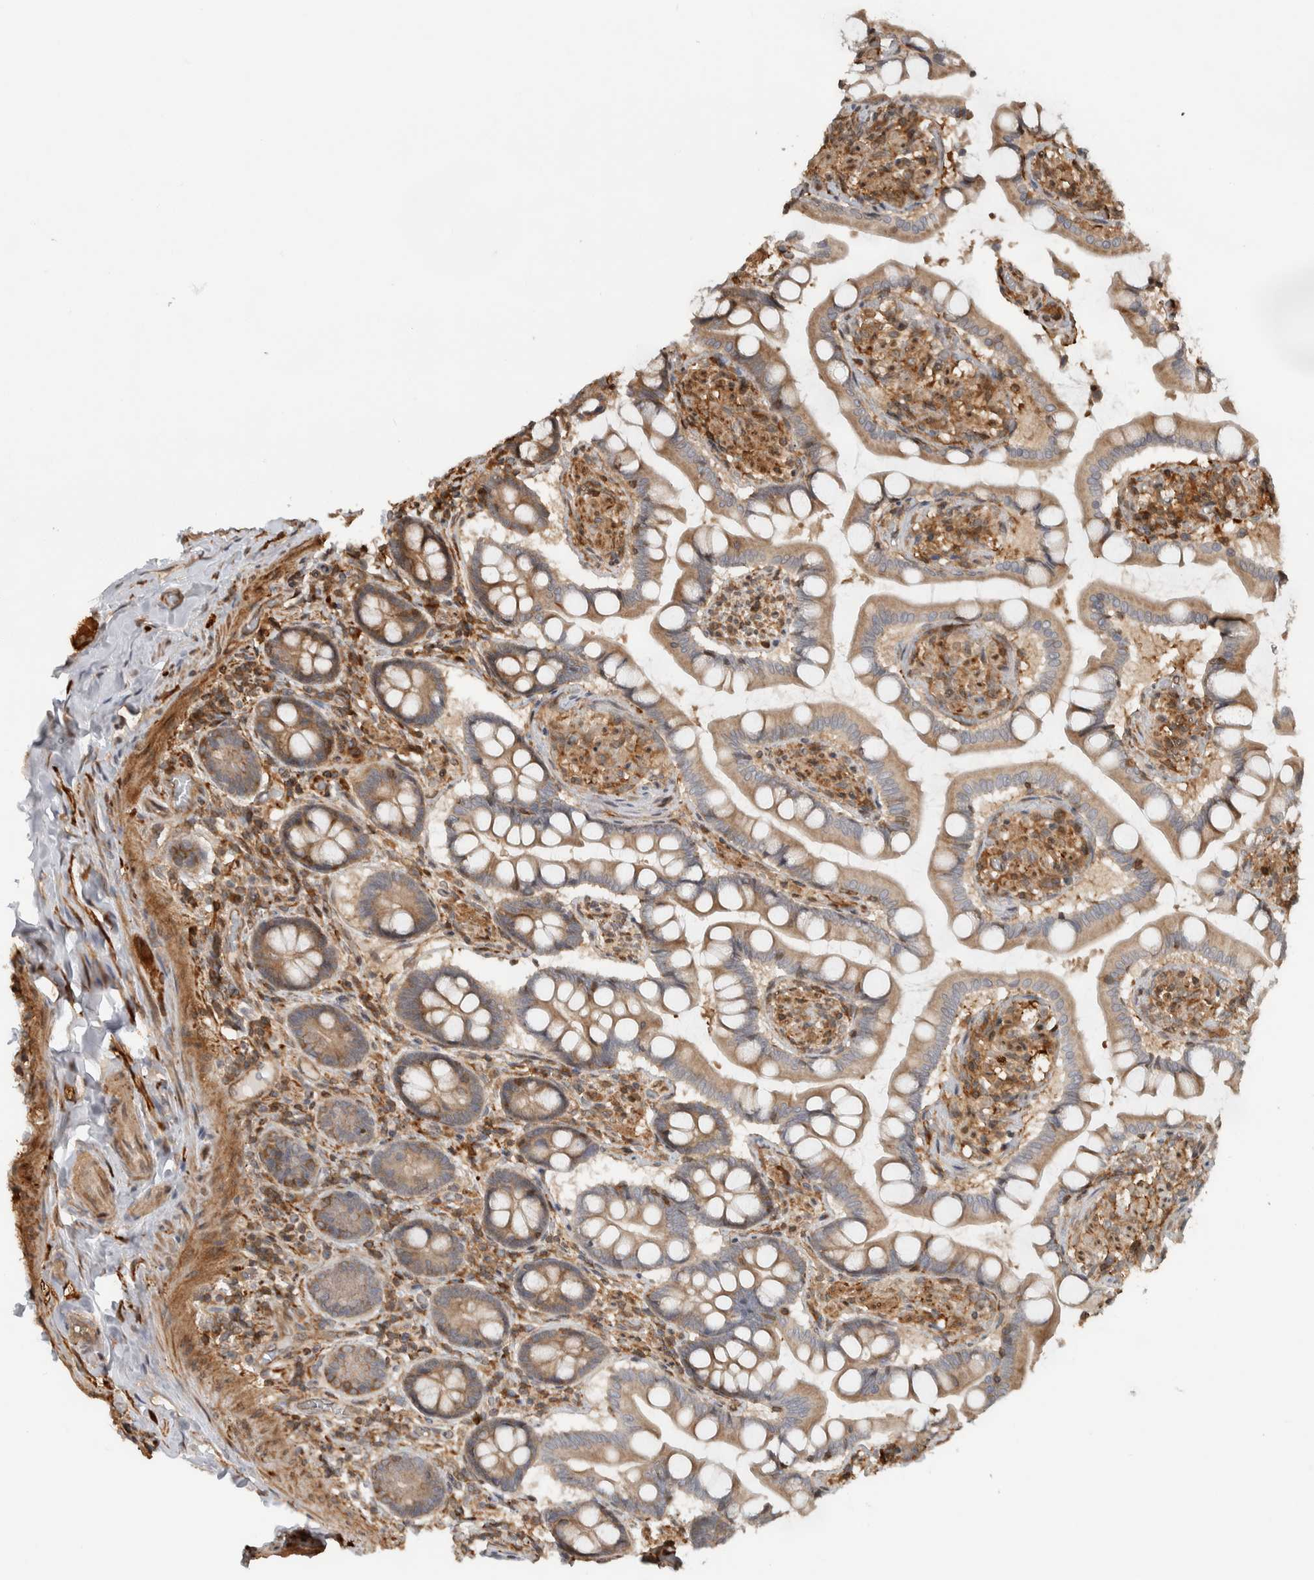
{"staining": {"intensity": "moderate", "quantity": ">75%", "location": "cytoplasmic/membranous"}, "tissue": "small intestine", "cell_type": "Glandular cells", "image_type": "normal", "snomed": [{"axis": "morphology", "description": "Normal tissue, NOS"}, {"axis": "topography", "description": "Small intestine"}], "caption": "DAB (3,3'-diaminobenzidine) immunohistochemical staining of normal small intestine demonstrates moderate cytoplasmic/membranous protein positivity in about >75% of glandular cells. (DAB IHC with brightfield microscopy, high magnification).", "gene": "CNTROB", "patient": {"sex": "male", "age": 41}}